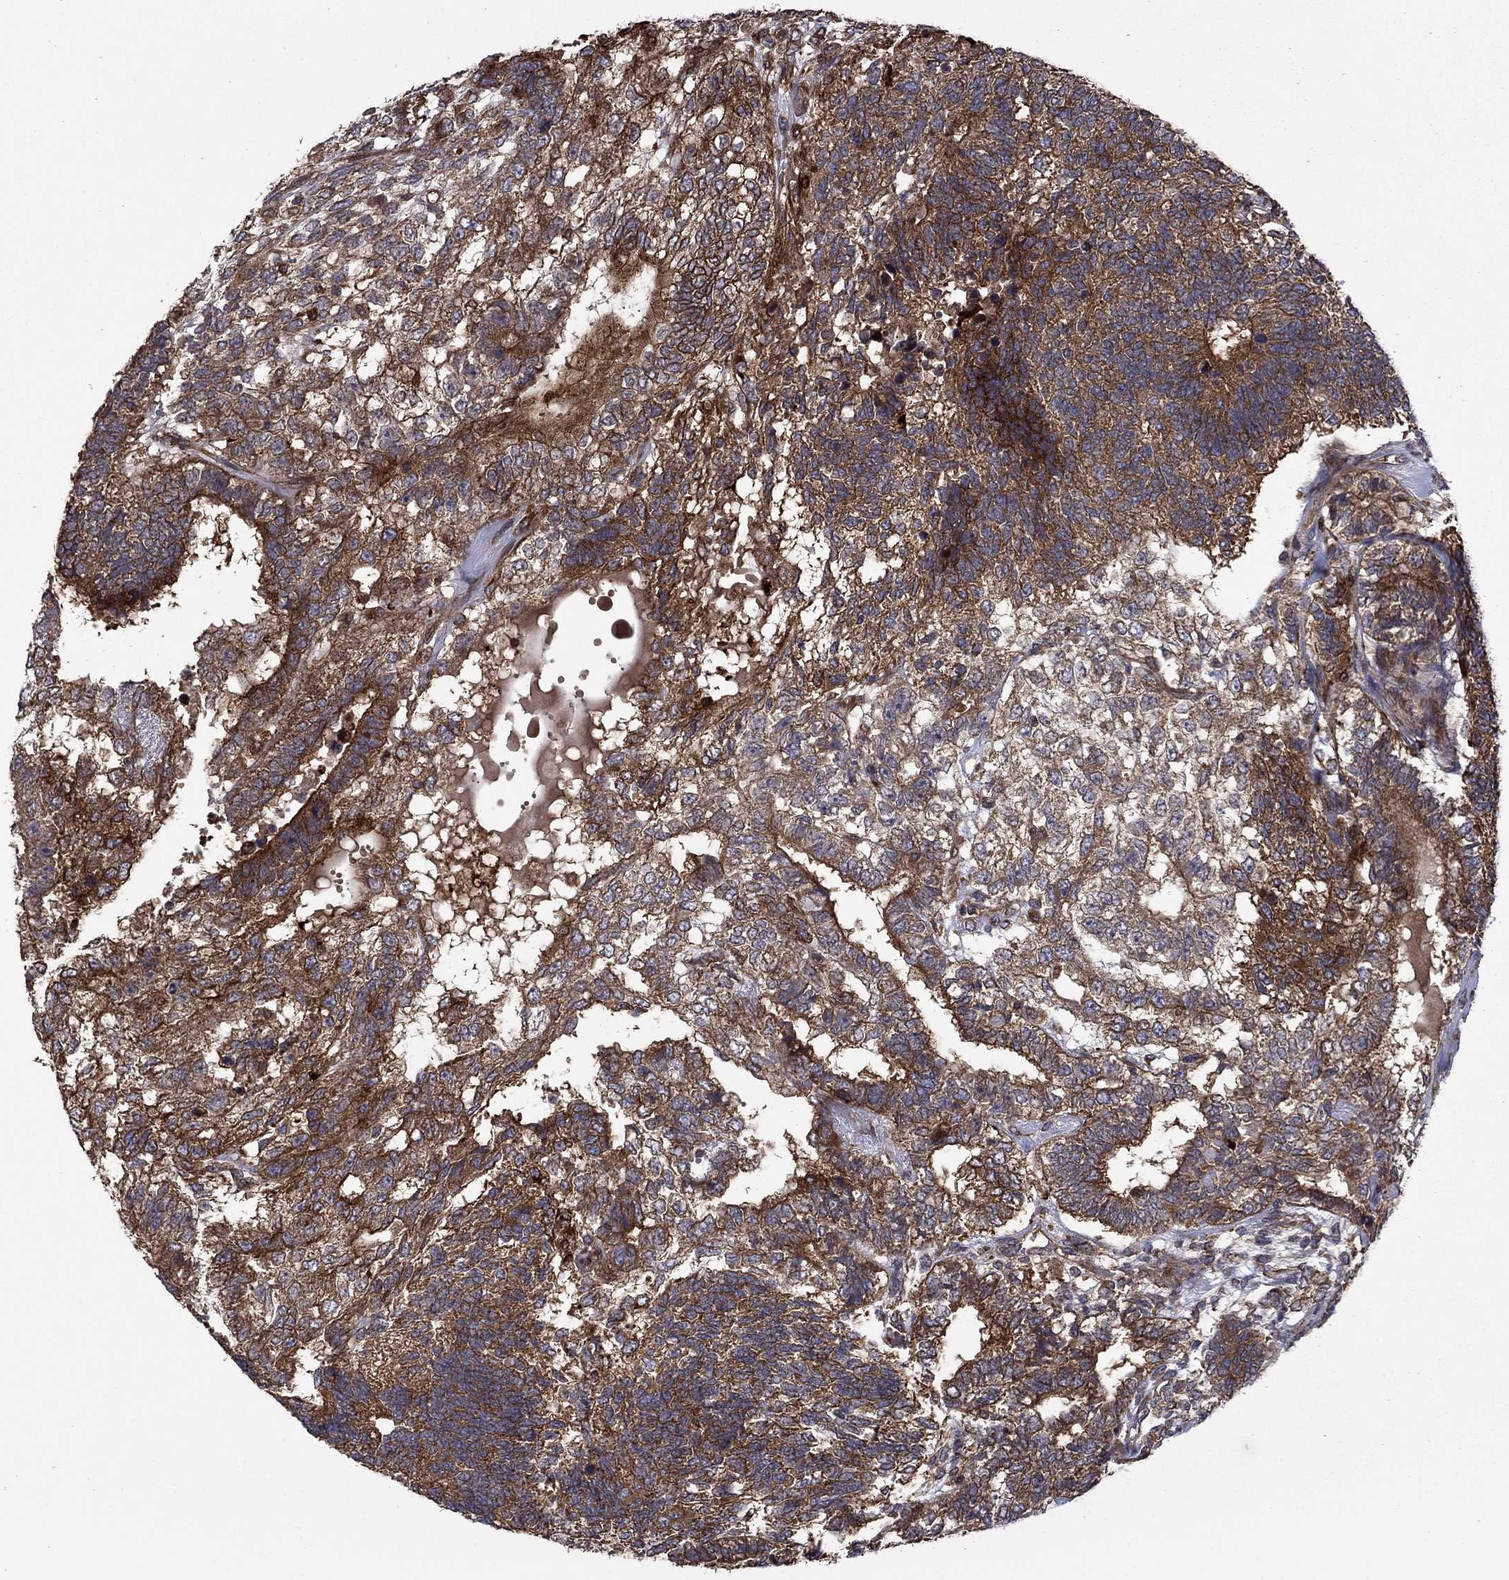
{"staining": {"intensity": "strong", "quantity": "25%-75%", "location": "cytoplasmic/membranous"}, "tissue": "testis cancer", "cell_type": "Tumor cells", "image_type": "cancer", "snomed": [{"axis": "morphology", "description": "Seminoma, NOS"}, {"axis": "morphology", "description": "Carcinoma, Embryonal, NOS"}, {"axis": "topography", "description": "Testis"}], "caption": "Human testis seminoma stained for a protein (brown) reveals strong cytoplasmic/membranous positive expression in approximately 25%-75% of tumor cells.", "gene": "HDAC4", "patient": {"sex": "male", "age": 41}}